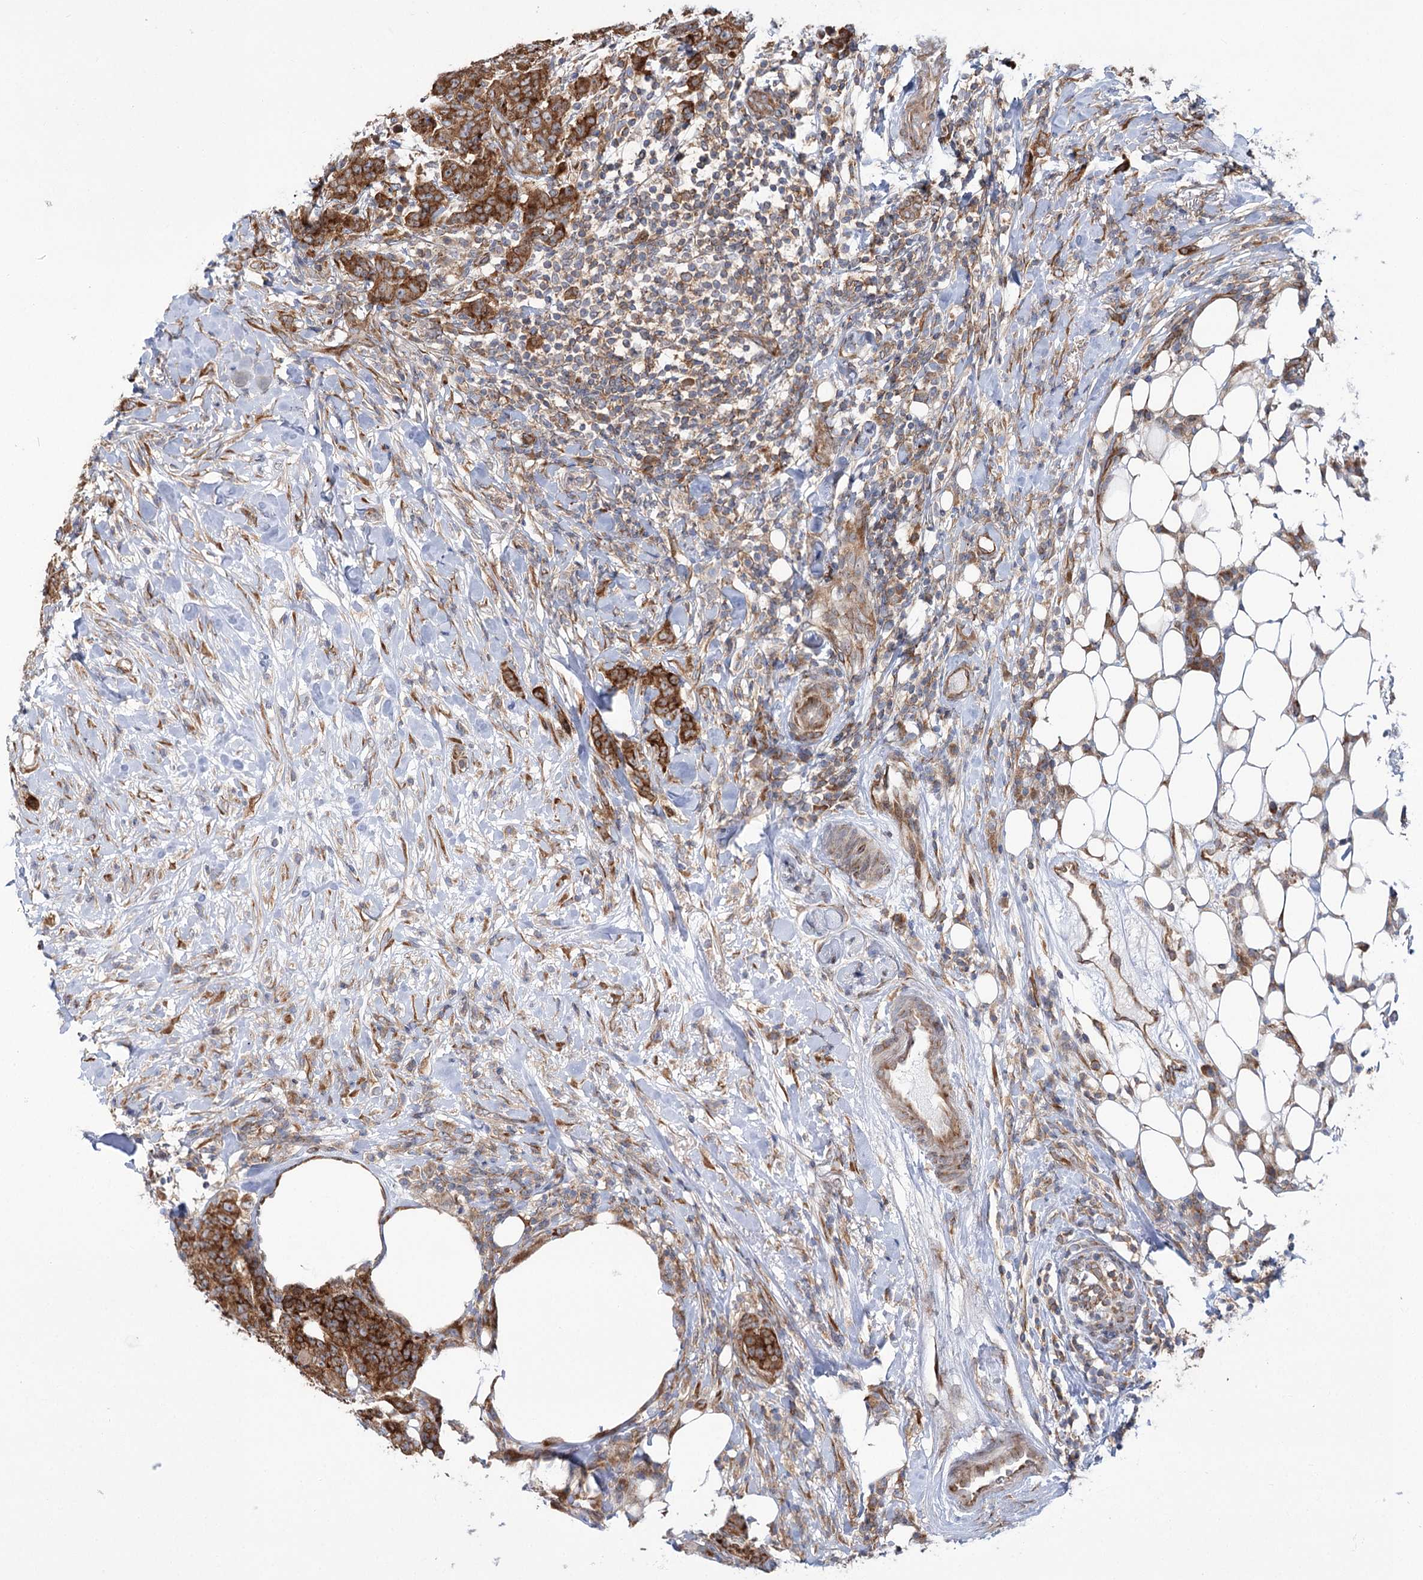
{"staining": {"intensity": "strong", "quantity": ">75%", "location": "cytoplasmic/membranous"}, "tissue": "breast cancer", "cell_type": "Tumor cells", "image_type": "cancer", "snomed": [{"axis": "morphology", "description": "Duct carcinoma"}, {"axis": "topography", "description": "Breast"}], "caption": "Strong cytoplasmic/membranous expression is identified in approximately >75% of tumor cells in breast infiltrating ductal carcinoma. (DAB (3,3'-diaminobenzidine) = brown stain, brightfield microscopy at high magnification).", "gene": "VWA2", "patient": {"sex": "female", "age": 40}}